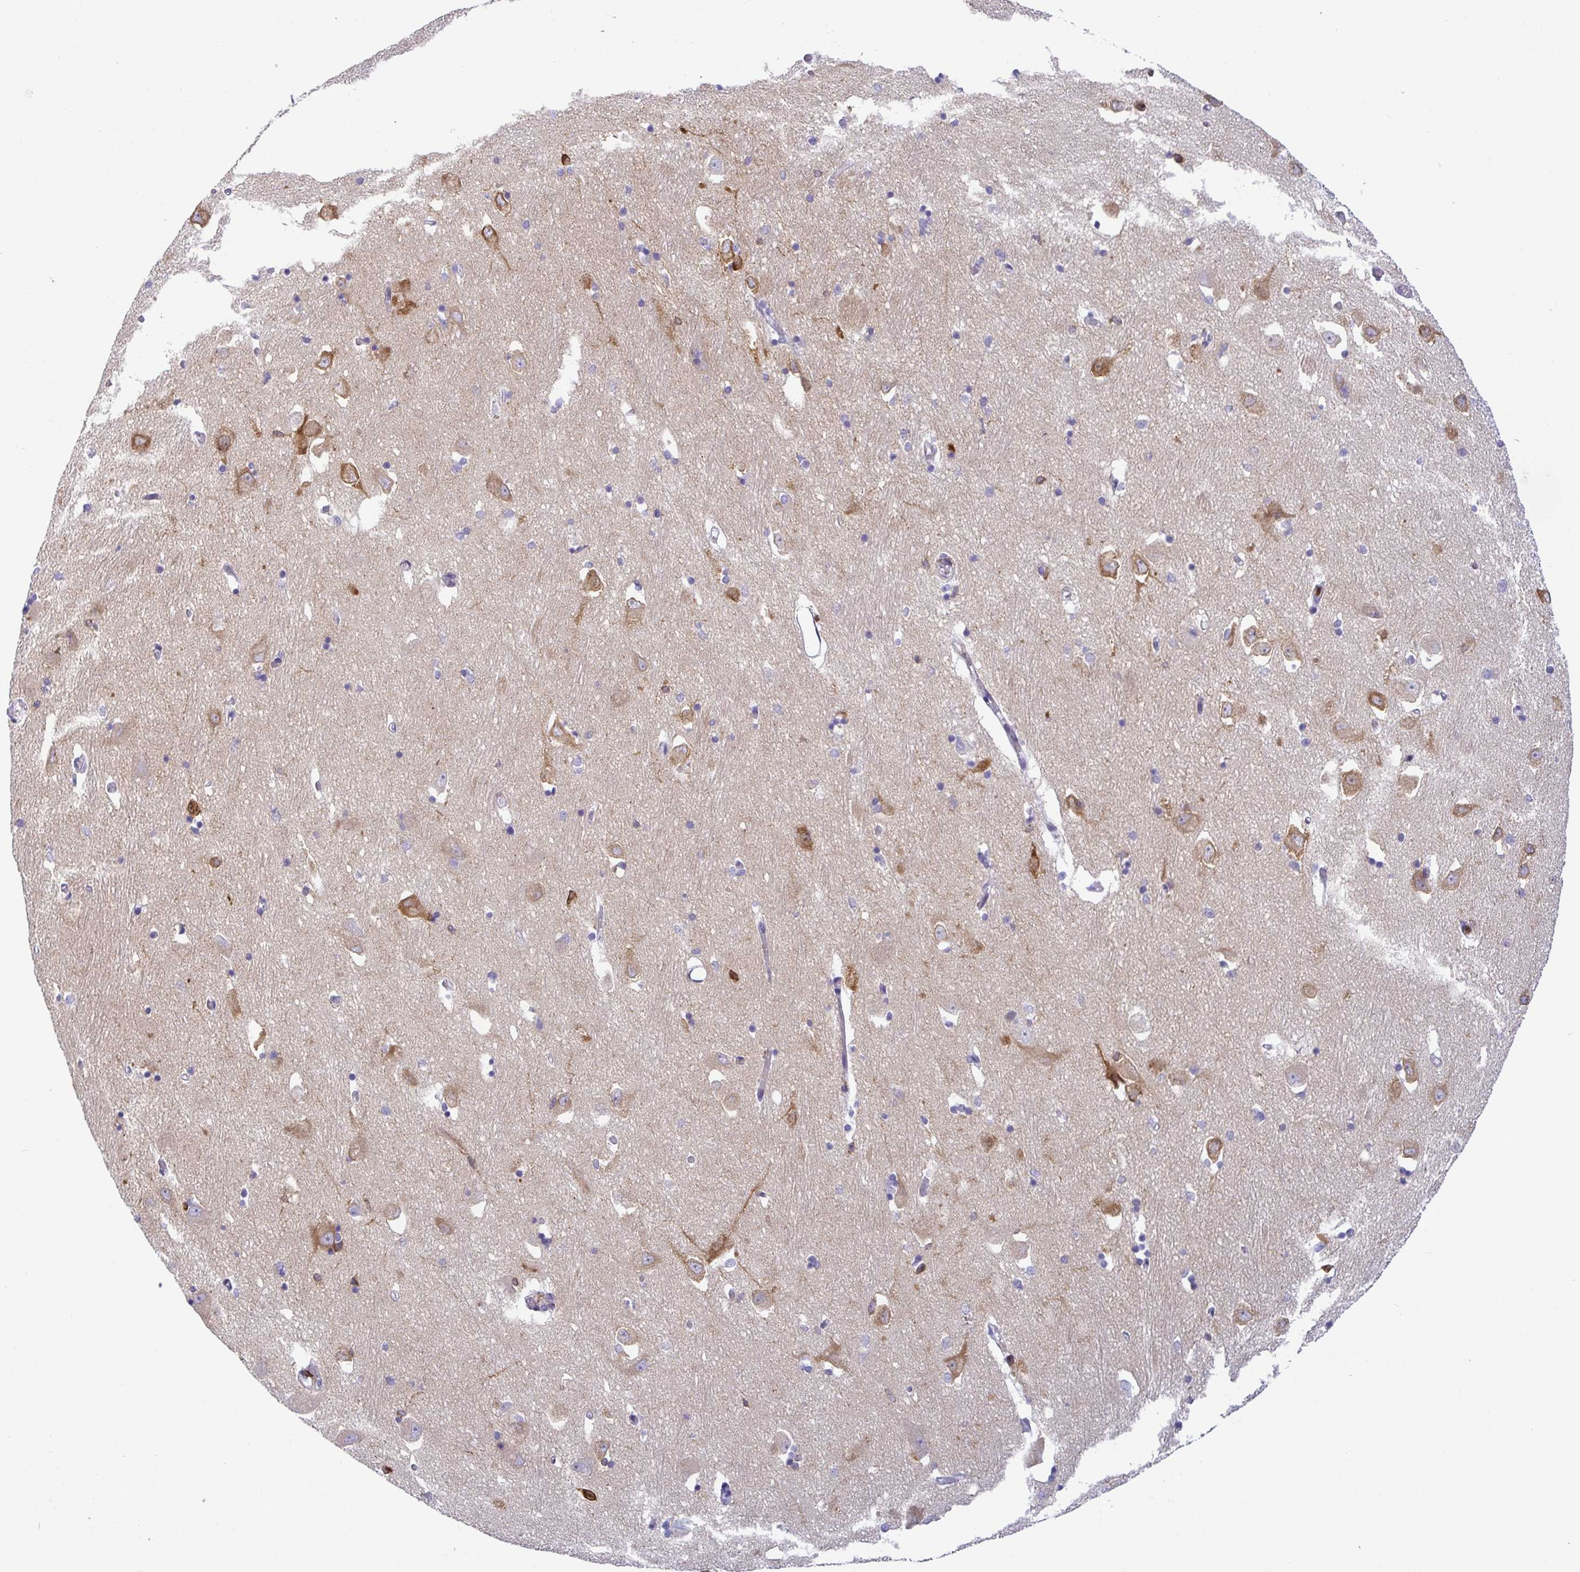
{"staining": {"intensity": "negative", "quantity": "none", "location": "none"}, "tissue": "caudate", "cell_type": "Glial cells", "image_type": "normal", "snomed": [{"axis": "morphology", "description": "Normal tissue, NOS"}, {"axis": "topography", "description": "Lateral ventricle wall"}, {"axis": "topography", "description": "Hippocampus"}], "caption": "Immunohistochemistry (IHC) micrograph of benign caudate: human caudate stained with DAB (3,3'-diaminobenzidine) shows no significant protein positivity in glial cells. Nuclei are stained in blue.", "gene": "TP53I11", "patient": {"sex": "female", "age": 63}}